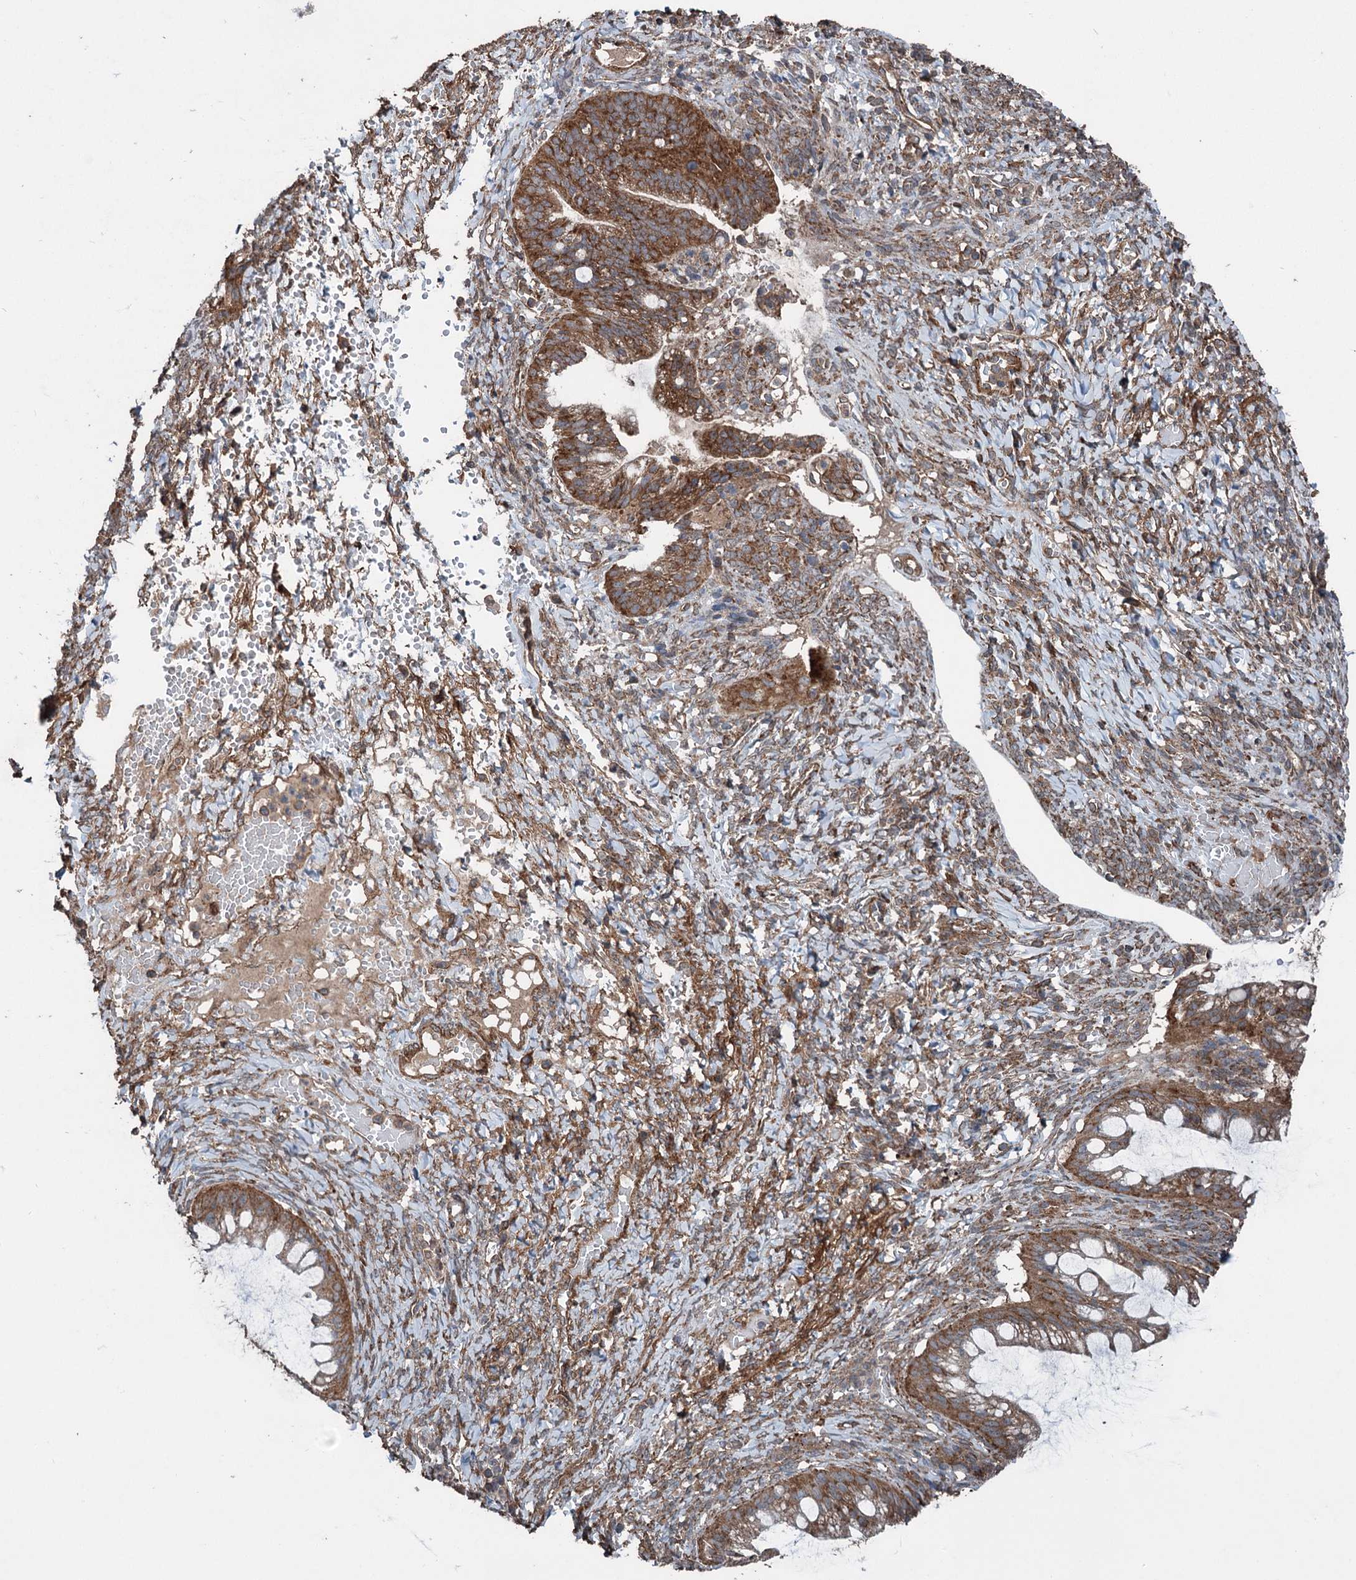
{"staining": {"intensity": "moderate", "quantity": ">75%", "location": "cytoplasmic/membranous"}, "tissue": "ovarian cancer", "cell_type": "Tumor cells", "image_type": "cancer", "snomed": [{"axis": "morphology", "description": "Cystadenocarcinoma, mucinous, NOS"}, {"axis": "topography", "description": "Ovary"}], "caption": "Immunohistochemical staining of ovarian cancer (mucinous cystadenocarcinoma) exhibits medium levels of moderate cytoplasmic/membranous staining in approximately >75% of tumor cells.", "gene": "RNF214", "patient": {"sex": "female", "age": 73}}